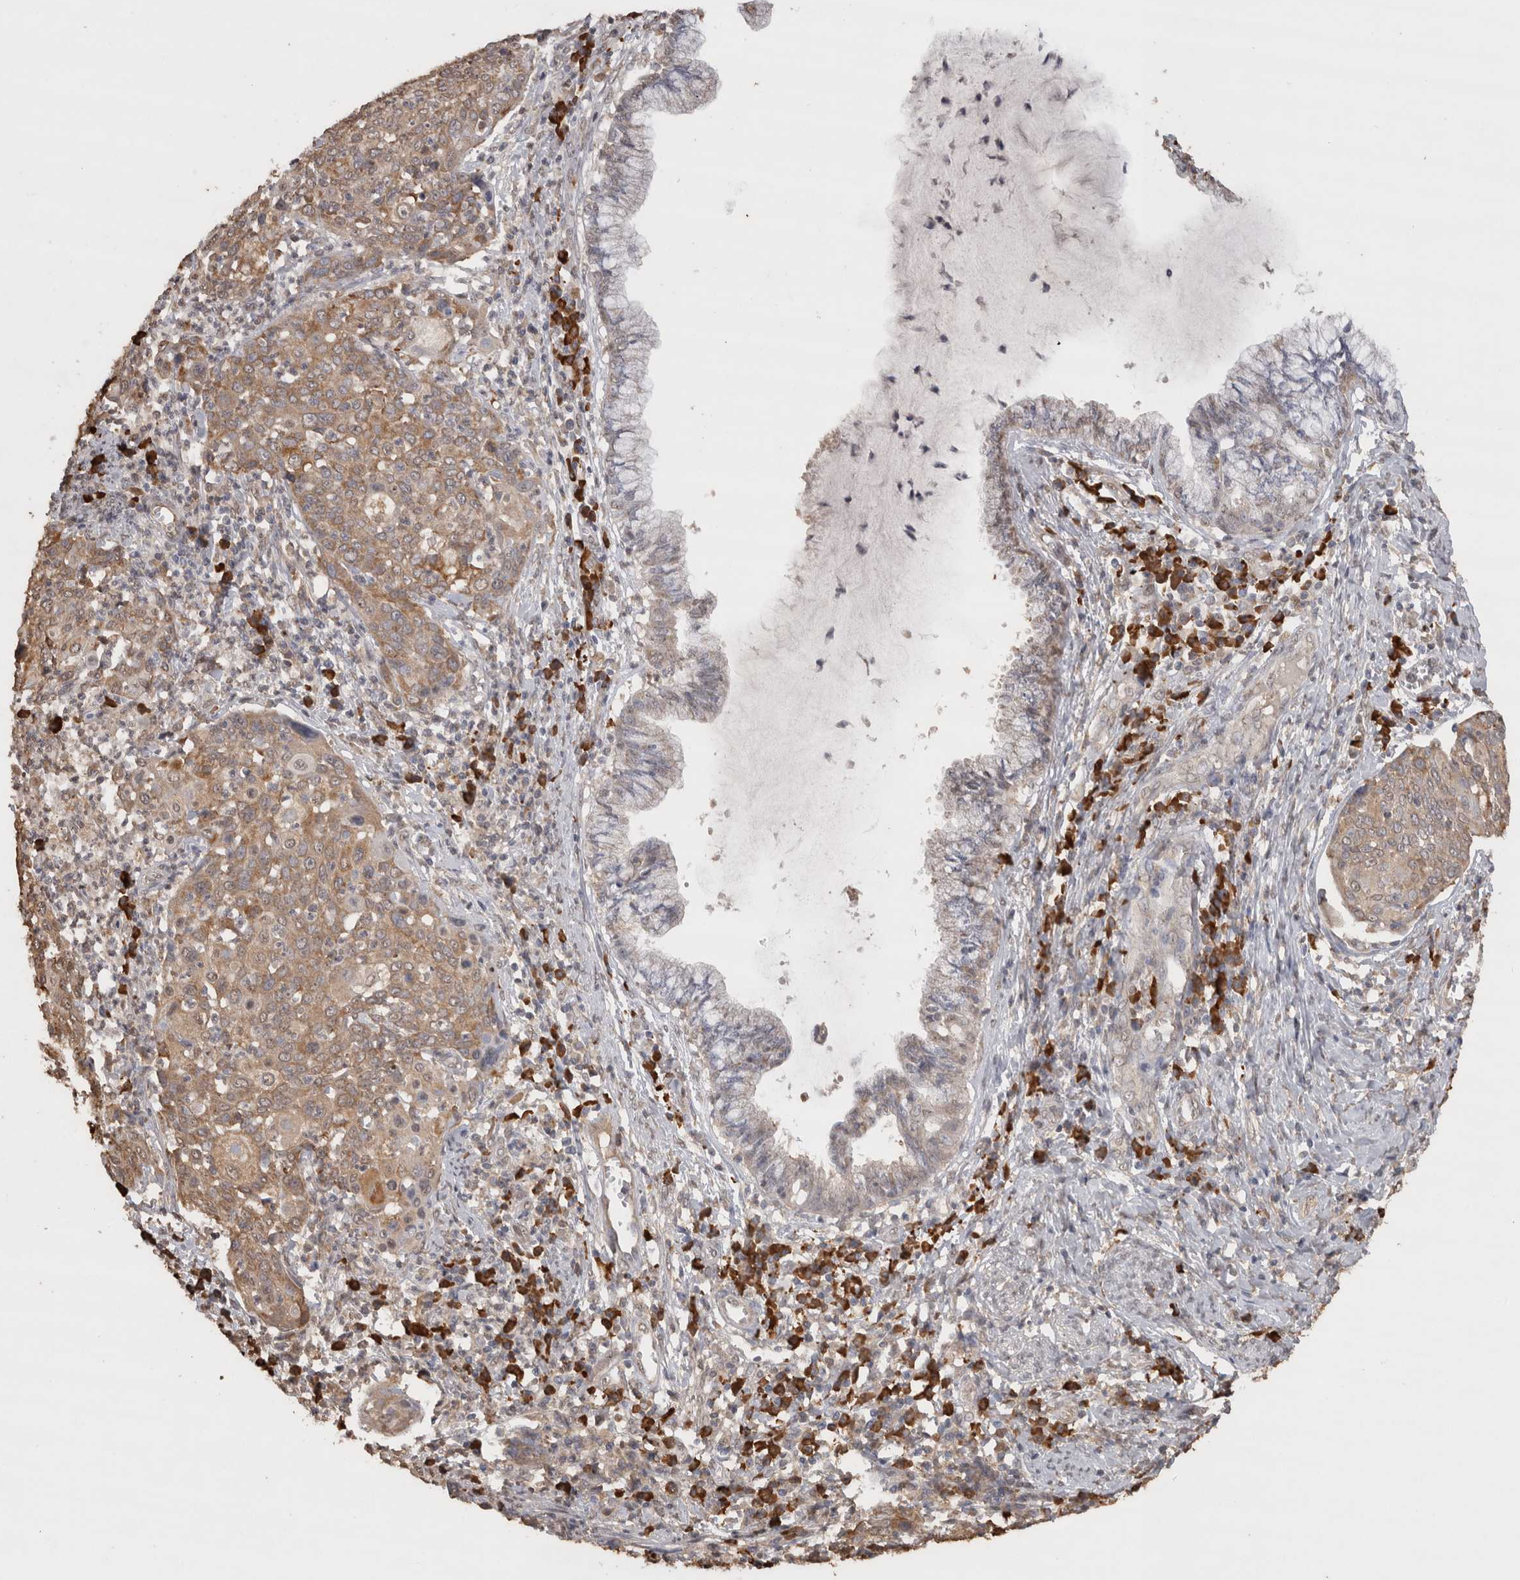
{"staining": {"intensity": "weak", "quantity": ">75%", "location": "cytoplasmic/membranous"}, "tissue": "cervical cancer", "cell_type": "Tumor cells", "image_type": "cancer", "snomed": [{"axis": "morphology", "description": "Squamous cell carcinoma, NOS"}, {"axis": "topography", "description": "Cervix"}], "caption": "Tumor cells reveal low levels of weak cytoplasmic/membranous expression in about >75% of cells in squamous cell carcinoma (cervical).", "gene": "CRELD2", "patient": {"sex": "female", "age": 40}}